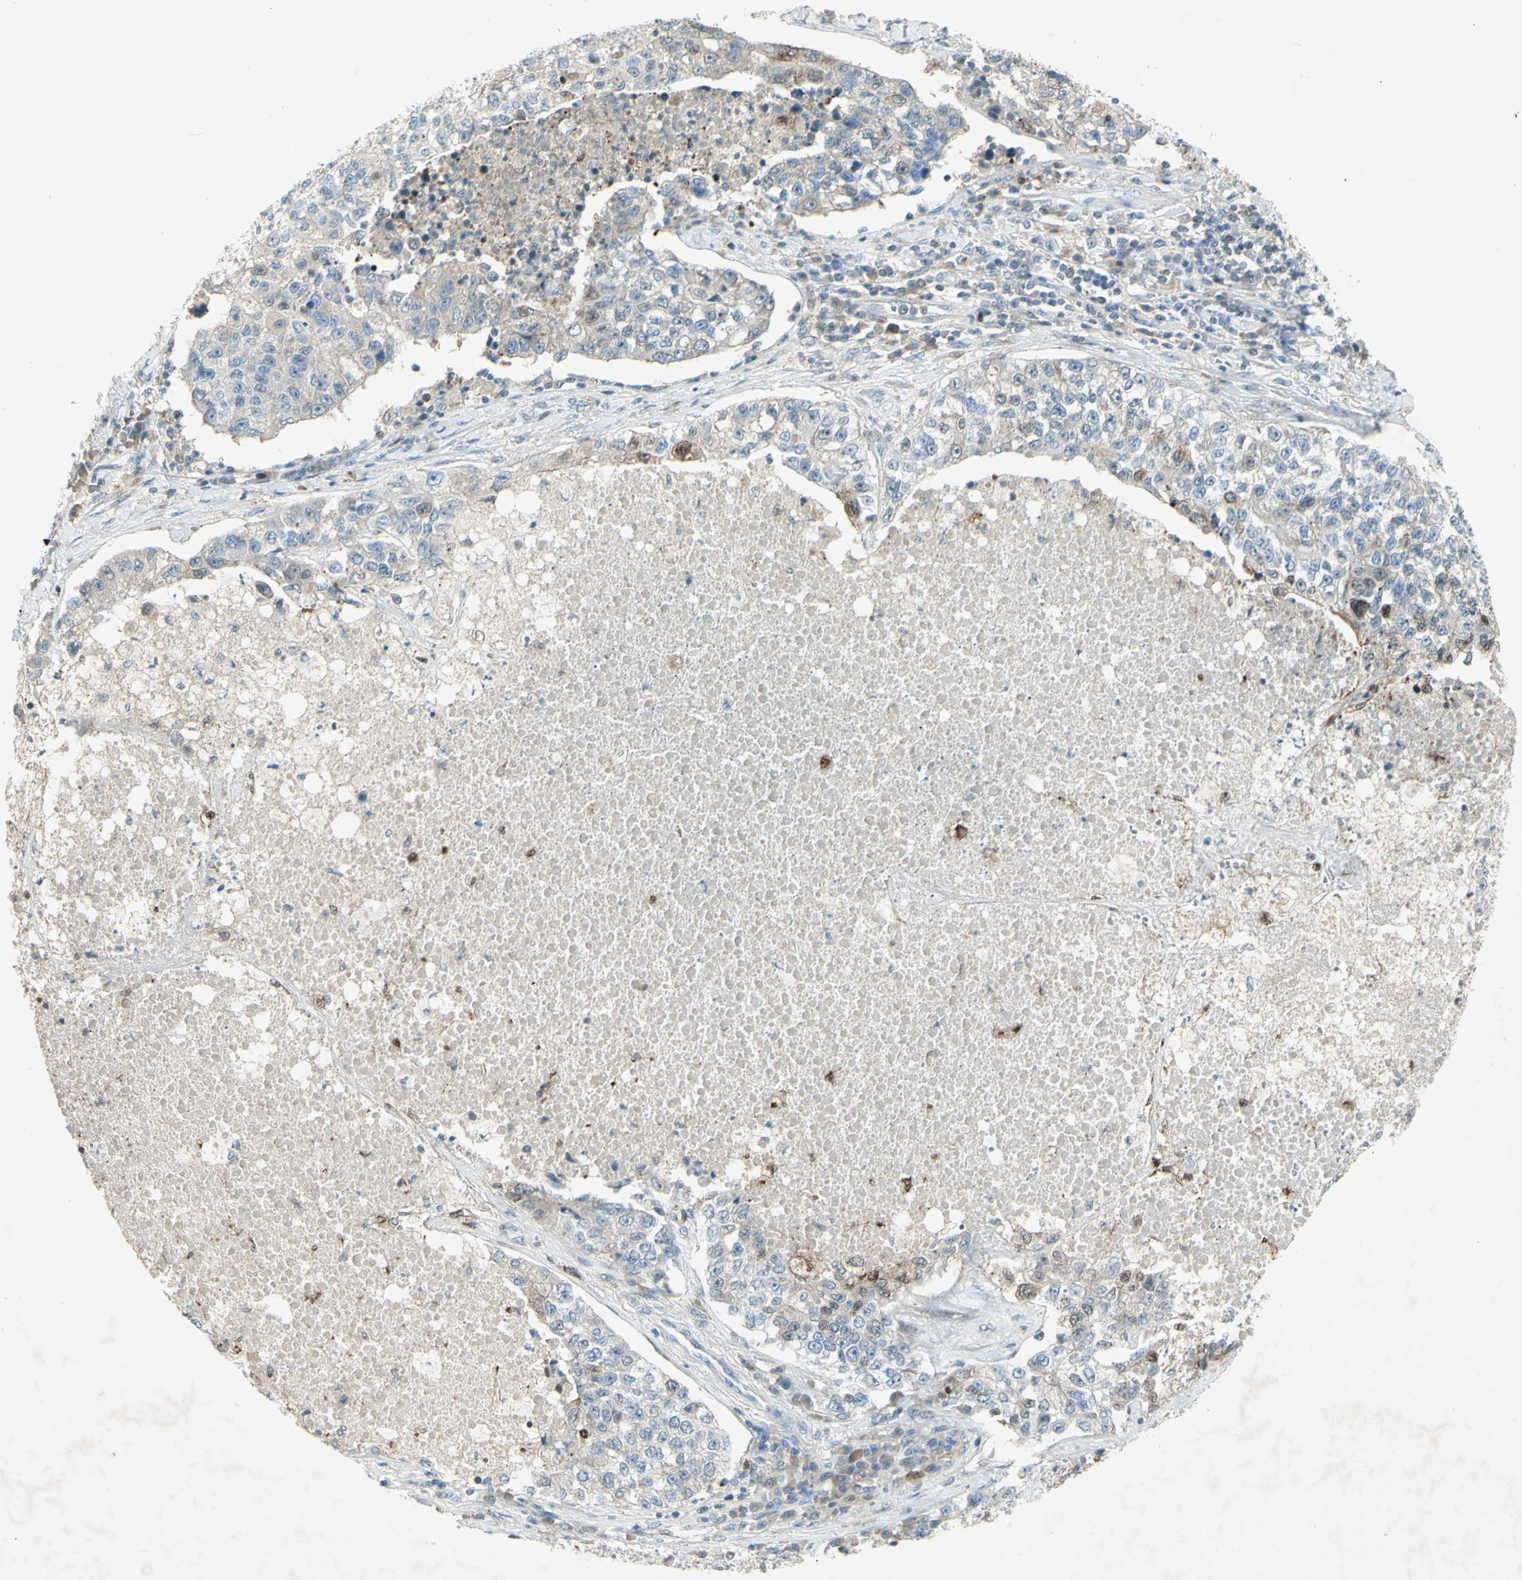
{"staining": {"intensity": "moderate", "quantity": "<25%", "location": "cytoplasmic/membranous"}, "tissue": "lung cancer", "cell_type": "Tumor cells", "image_type": "cancer", "snomed": [{"axis": "morphology", "description": "Adenocarcinoma, NOS"}, {"axis": "topography", "description": "Lung"}], "caption": "An immunohistochemistry photomicrograph of tumor tissue is shown. Protein staining in brown labels moderate cytoplasmic/membranous positivity in lung cancer (adenocarcinoma) within tumor cells. The staining was performed using DAB to visualize the protein expression in brown, while the nuclei were stained in blue with hematoxylin (Magnification: 20x).", "gene": "C1orf159", "patient": {"sex": "male", "age": 49}}